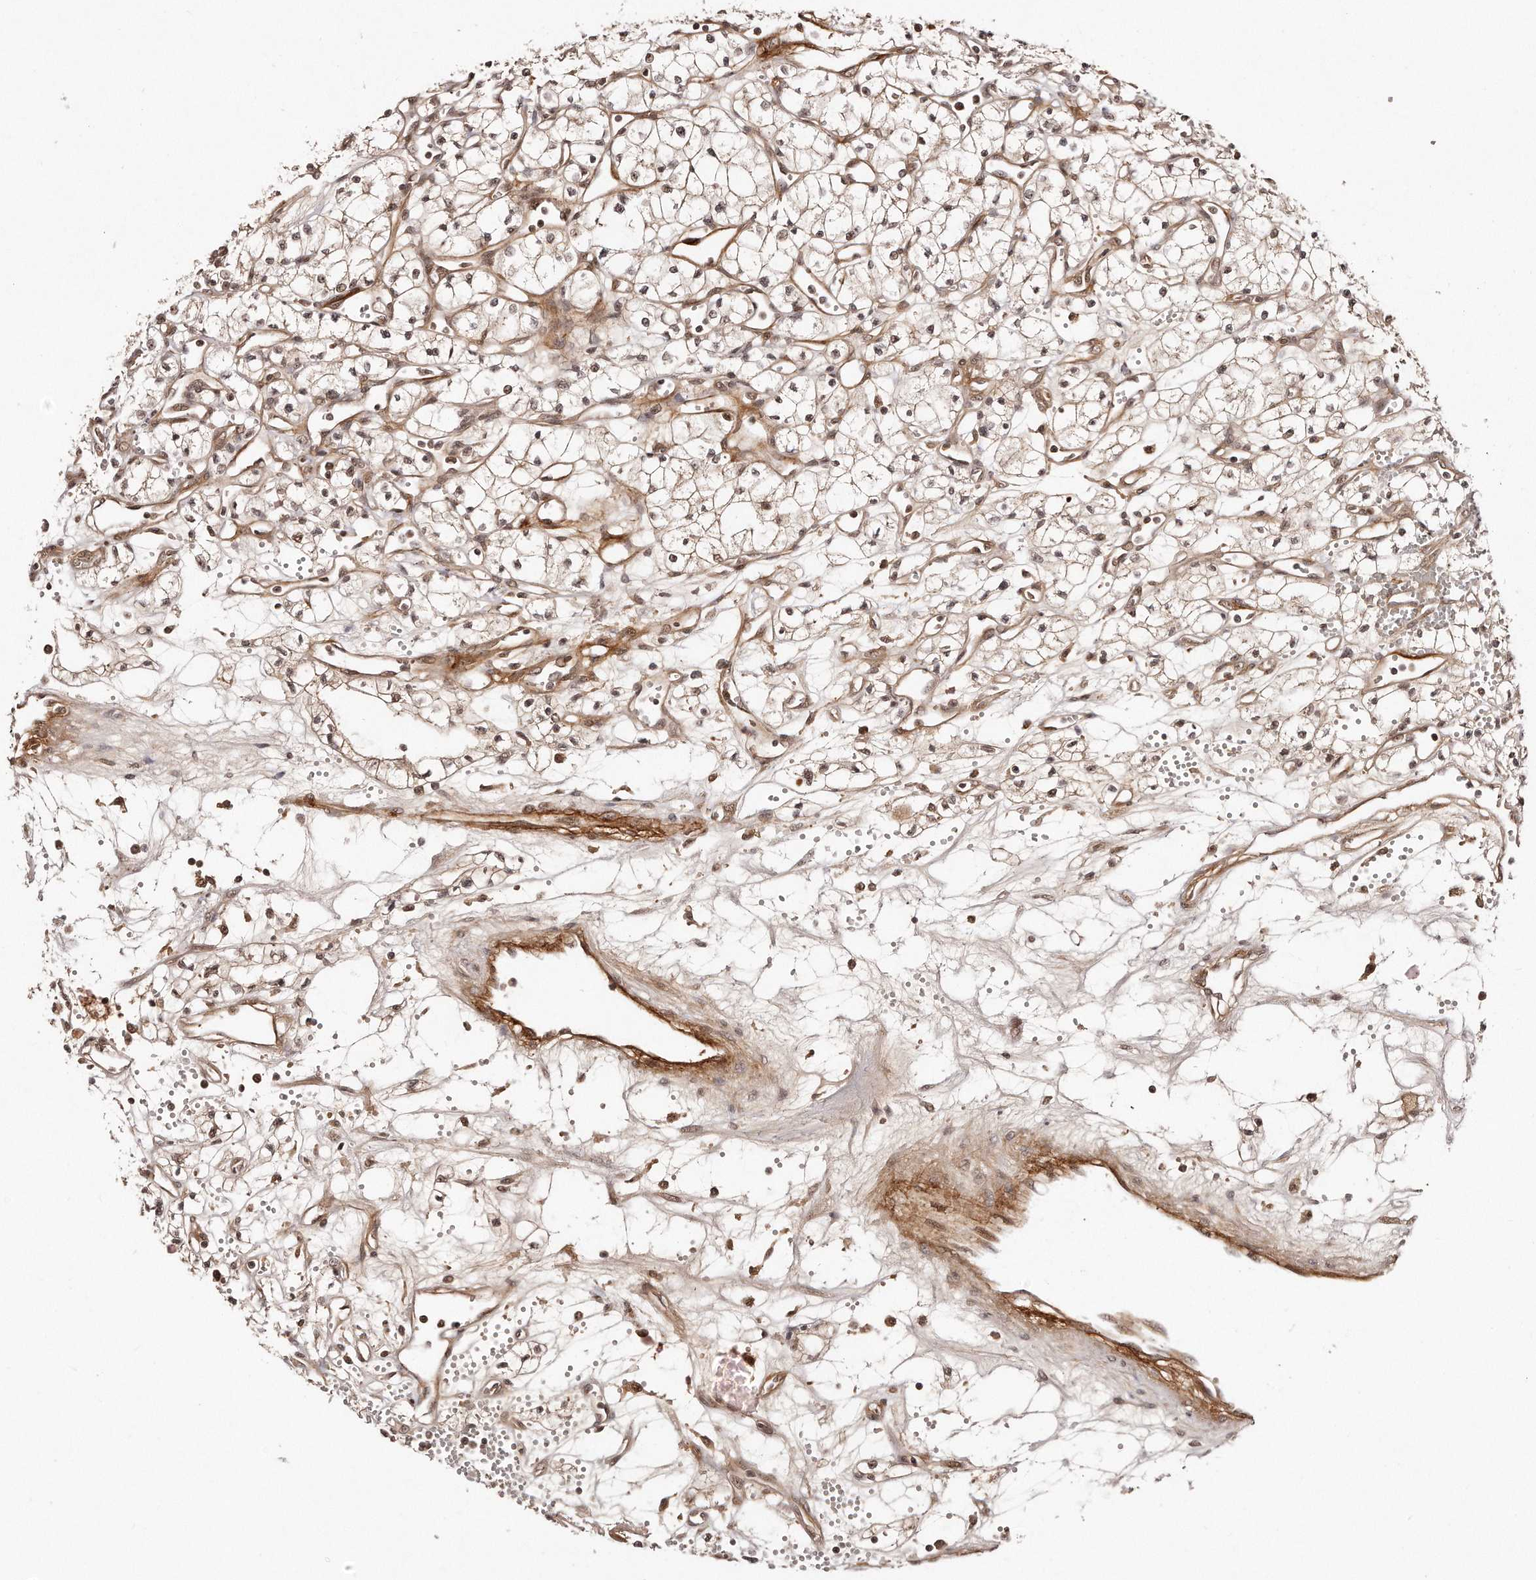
{"staining": {"intensity": "moderate", "quantity": ">75%", "location": "cytoplasmic/membranous,nuclear"}, "tissue": "renal cancer", "cell_type": "Tumor cells", "image_type": "cancer", "snomed": [{"axis": "morphology", "description": "Adenocarcinoma, NOS"}, {"axis": "topography", "description": "Kidney"}], "caption": "Tumor cells show moderate cytoplasmic/membranous and nuclear expression in about >75% of cells in renal adenocarcinoma.", "gene": "SOX4", "patient": {"sex": "male", "age": 59}}